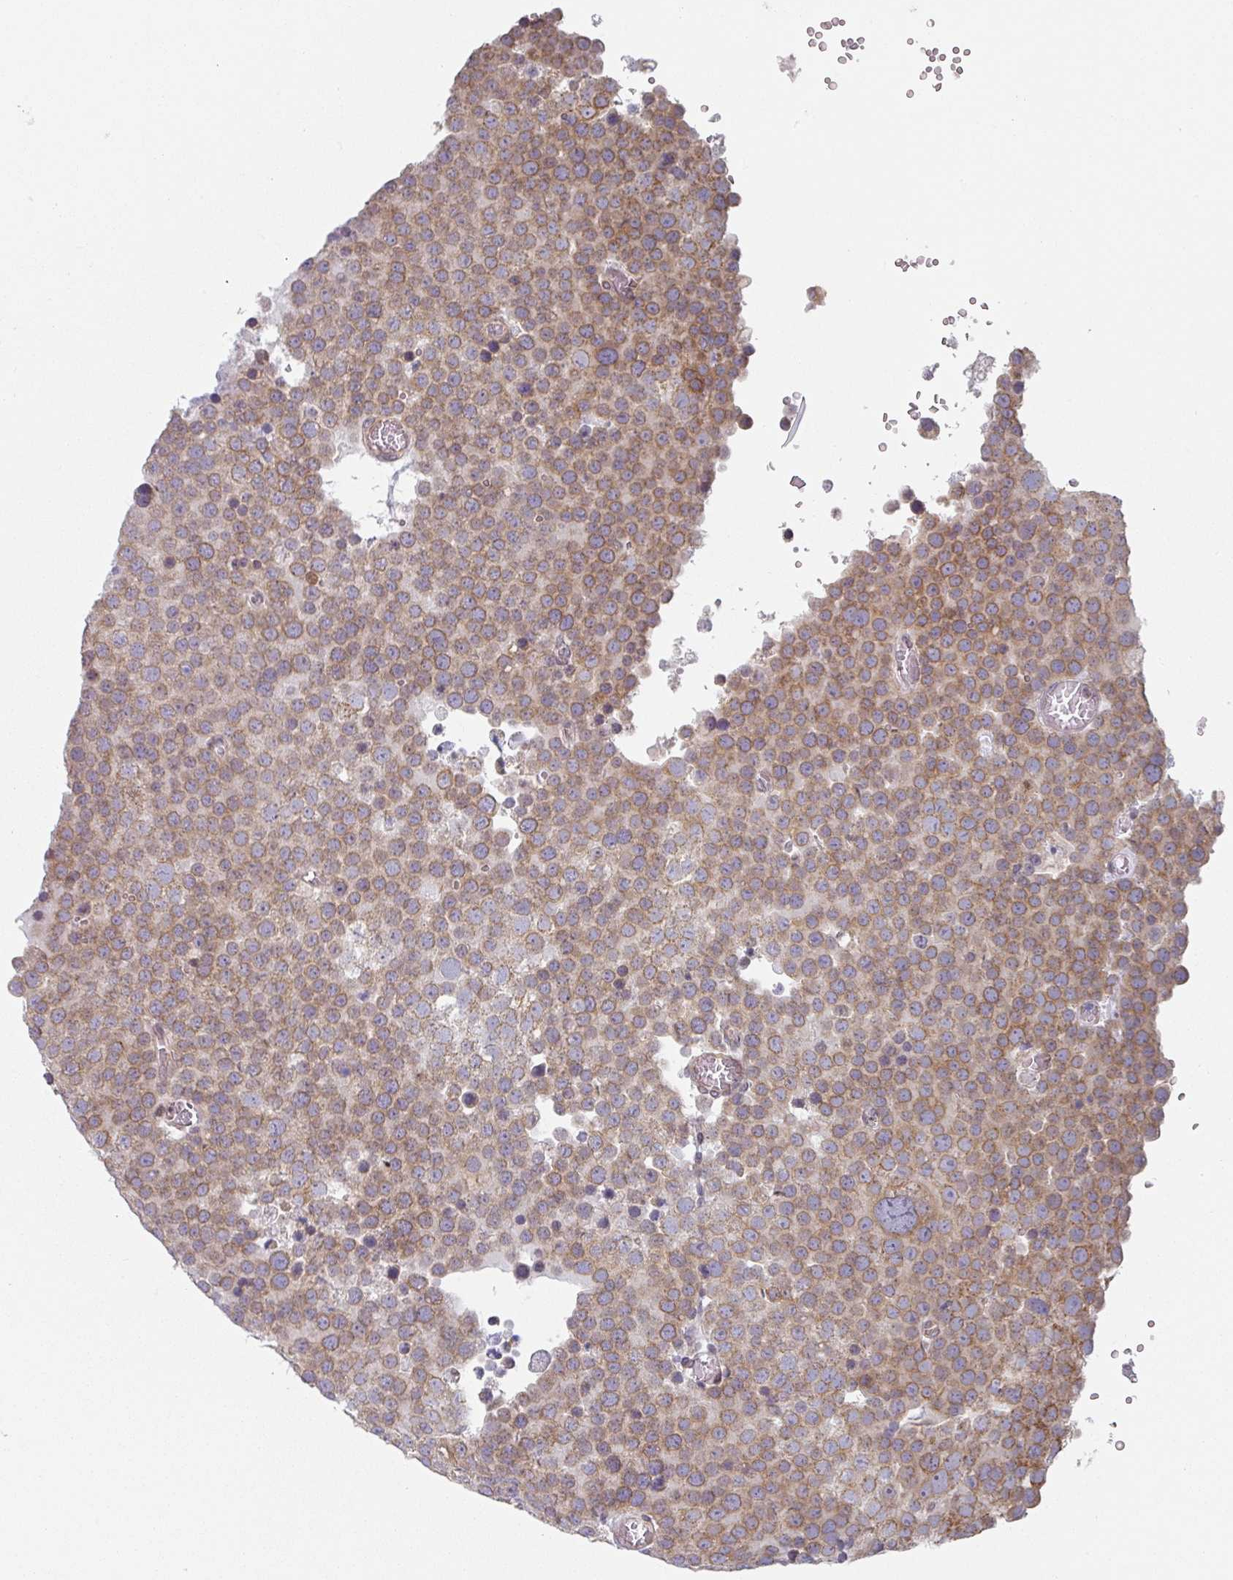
{"staining": {"intensity": "moderate", "quantity": ">75%", "location": "cytoplasmic/membranous"}, "tissue": "testis cancer", "cell_type": "Tumor cells", "image_type": "cancer", "snomed": [{"axis": "morphology", "description": "Normal tissue, NOS"}, {"axis": "morphology", "description": "Seminoma, NOS"}, {"axis": "topography", "description": "Testis"}], "caption": "The histopathology image exhibits staining of testis cancer, revealing moderate cytoplasmic/membranous protein staining (brown color) within tumor cells.", "gene": "TAPT1", "patient": {"sex": "male", "age": 71}}